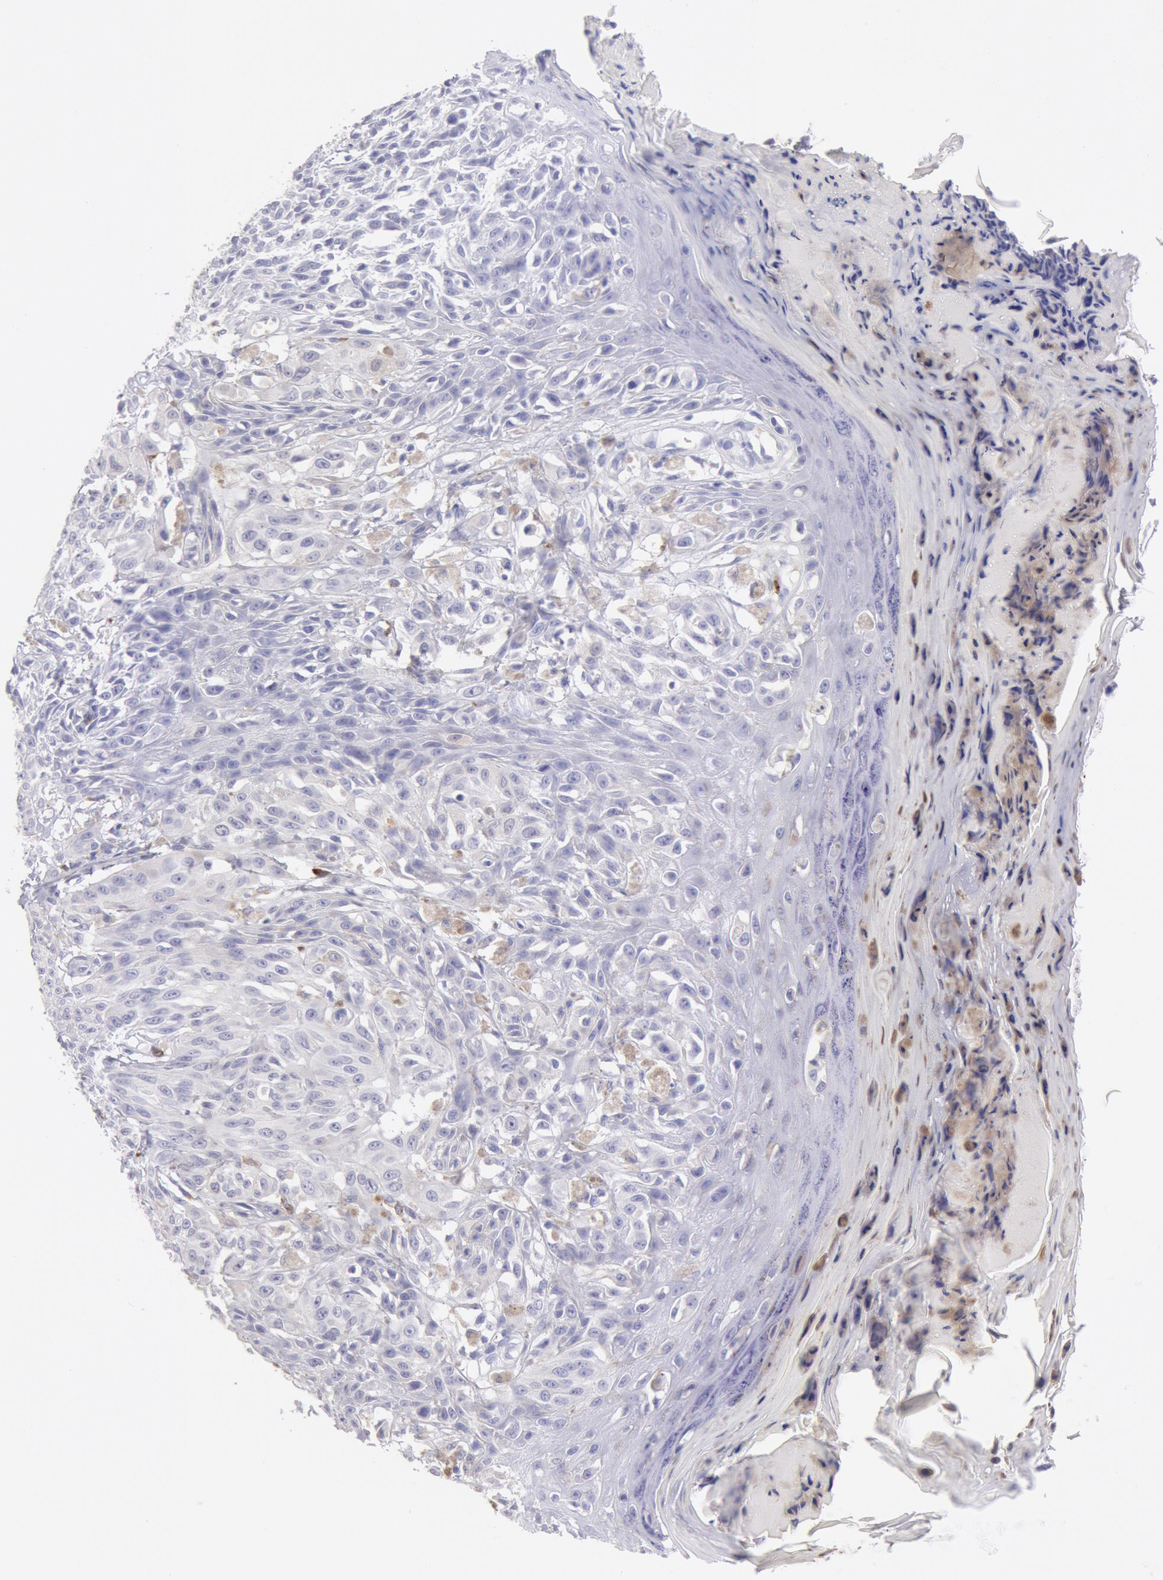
{"staining": {"intensity": "negative", "quantity": "none", "location": "none"}, "tissue": "melanoma", "cell_type": "Tumor cells", "image_type": "cancer", "snomed": [{"axis": "morphology", "description": "Malignant melanoma, NOS"}, {"axis": "topography", "description": "Skin"}], "caption": "This is an IHC image of human melanoma. There is no staining in tumor cells.", "gene": "FCN1", "patient": {"sex": "female", "age": 77}}